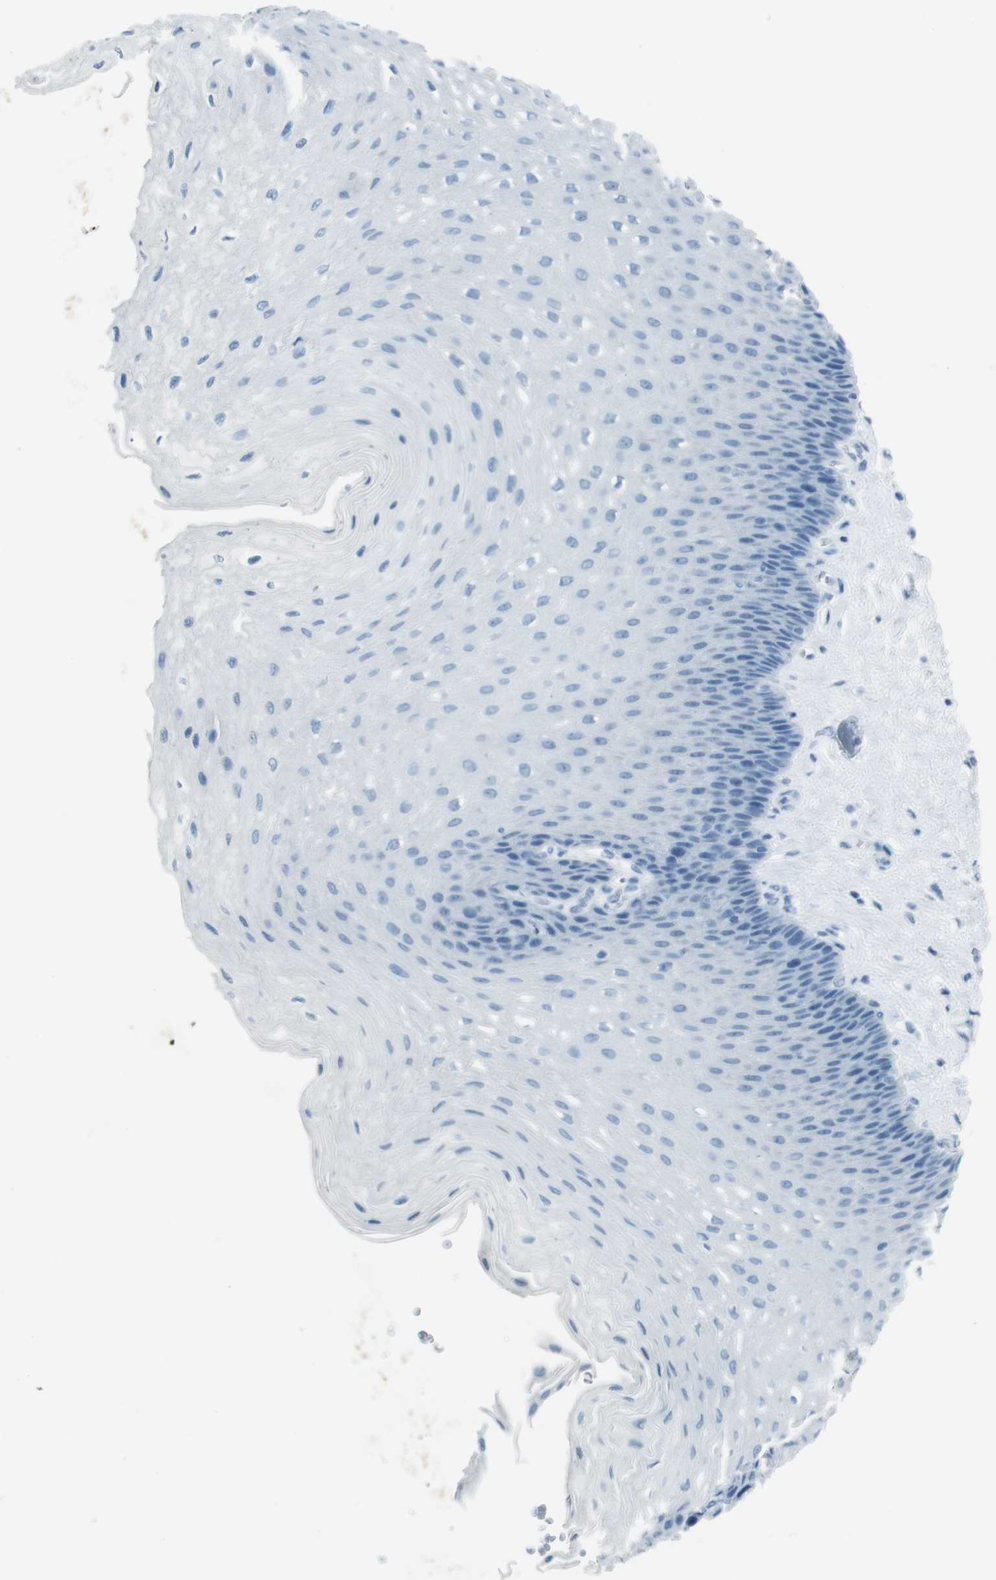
{"staining": {"intensity": "negative", "quantity": "none", "location": "none"}, "tissue": "esophagus", "cell_type": "Squamous epithelial cells", "image_type": "normal", "snomed": [{"axis": "morphology", "description": "Normal tissue, NOS"}, {"axis": "topography", "description": "Esophagus"}], "caption": "DAB immunohistochemical staining of normal esophagus shows no significant staining in squamous epithelial cells.", "gene": "TMEM207", "patient": {"sex": "female", "age": 72}}